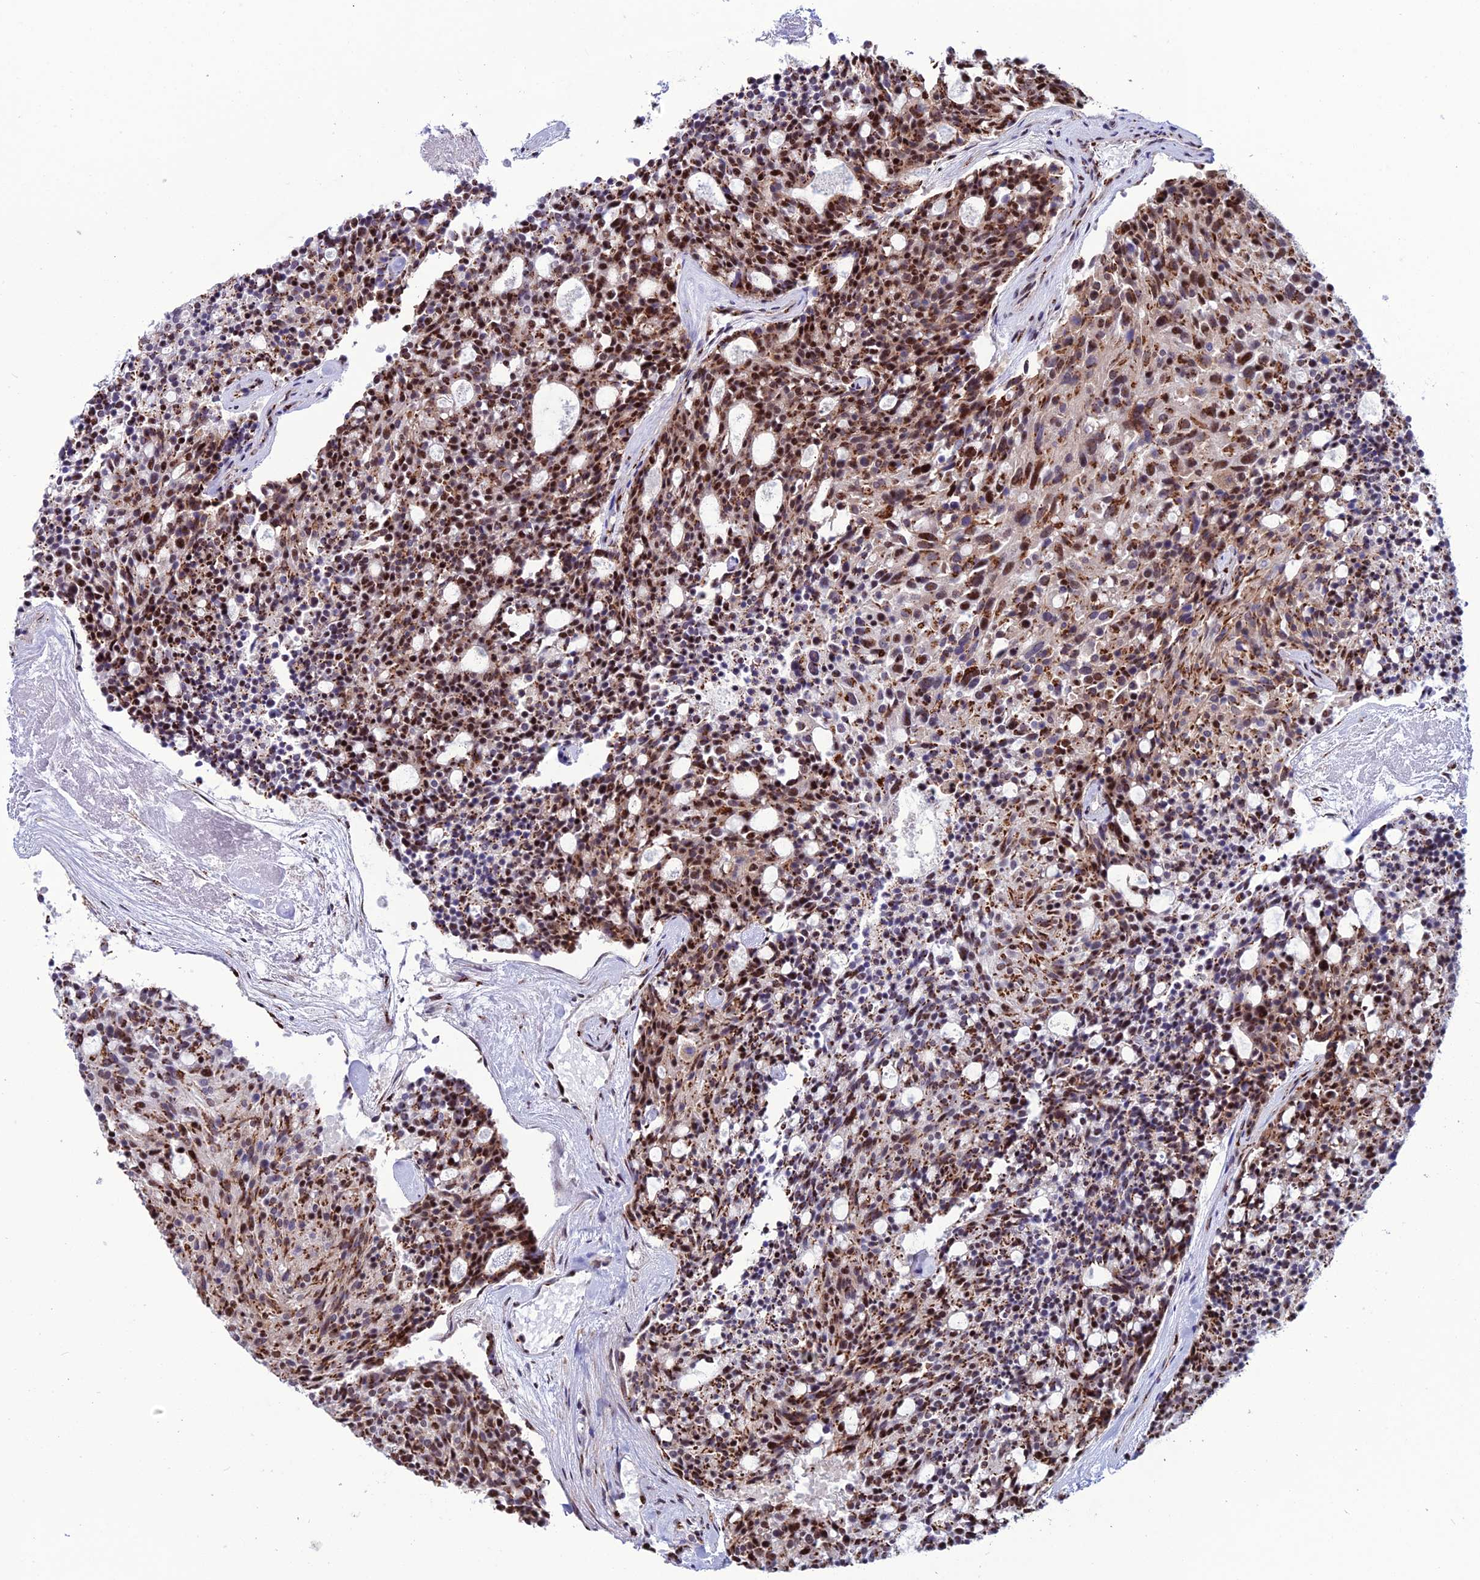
{"staining": {"intensity": "strong", "quantity": "25%-75%", "location": "cytoplasmic/membranous,nuclear"}, "tissue": "carcinoid", "cell_type": "Tumor cells", "image_type": "cancer", "snomed": [{"axis": "morphology", "description": "Carcinoid, malignant, NOS"}, {"axis": "topography", "description": "Pancreas"}], "caption": "High-power microscopy captured an immunohistochemistry (IHC) photomicrograph of carcinoid (malignant), revealing strong cytoplasmic/membranous and nuclear staining in approximately 25%-75% of tumor cells.", "gene": "PLEKHA4", "patient": {"sex": "female", "age": 54}}